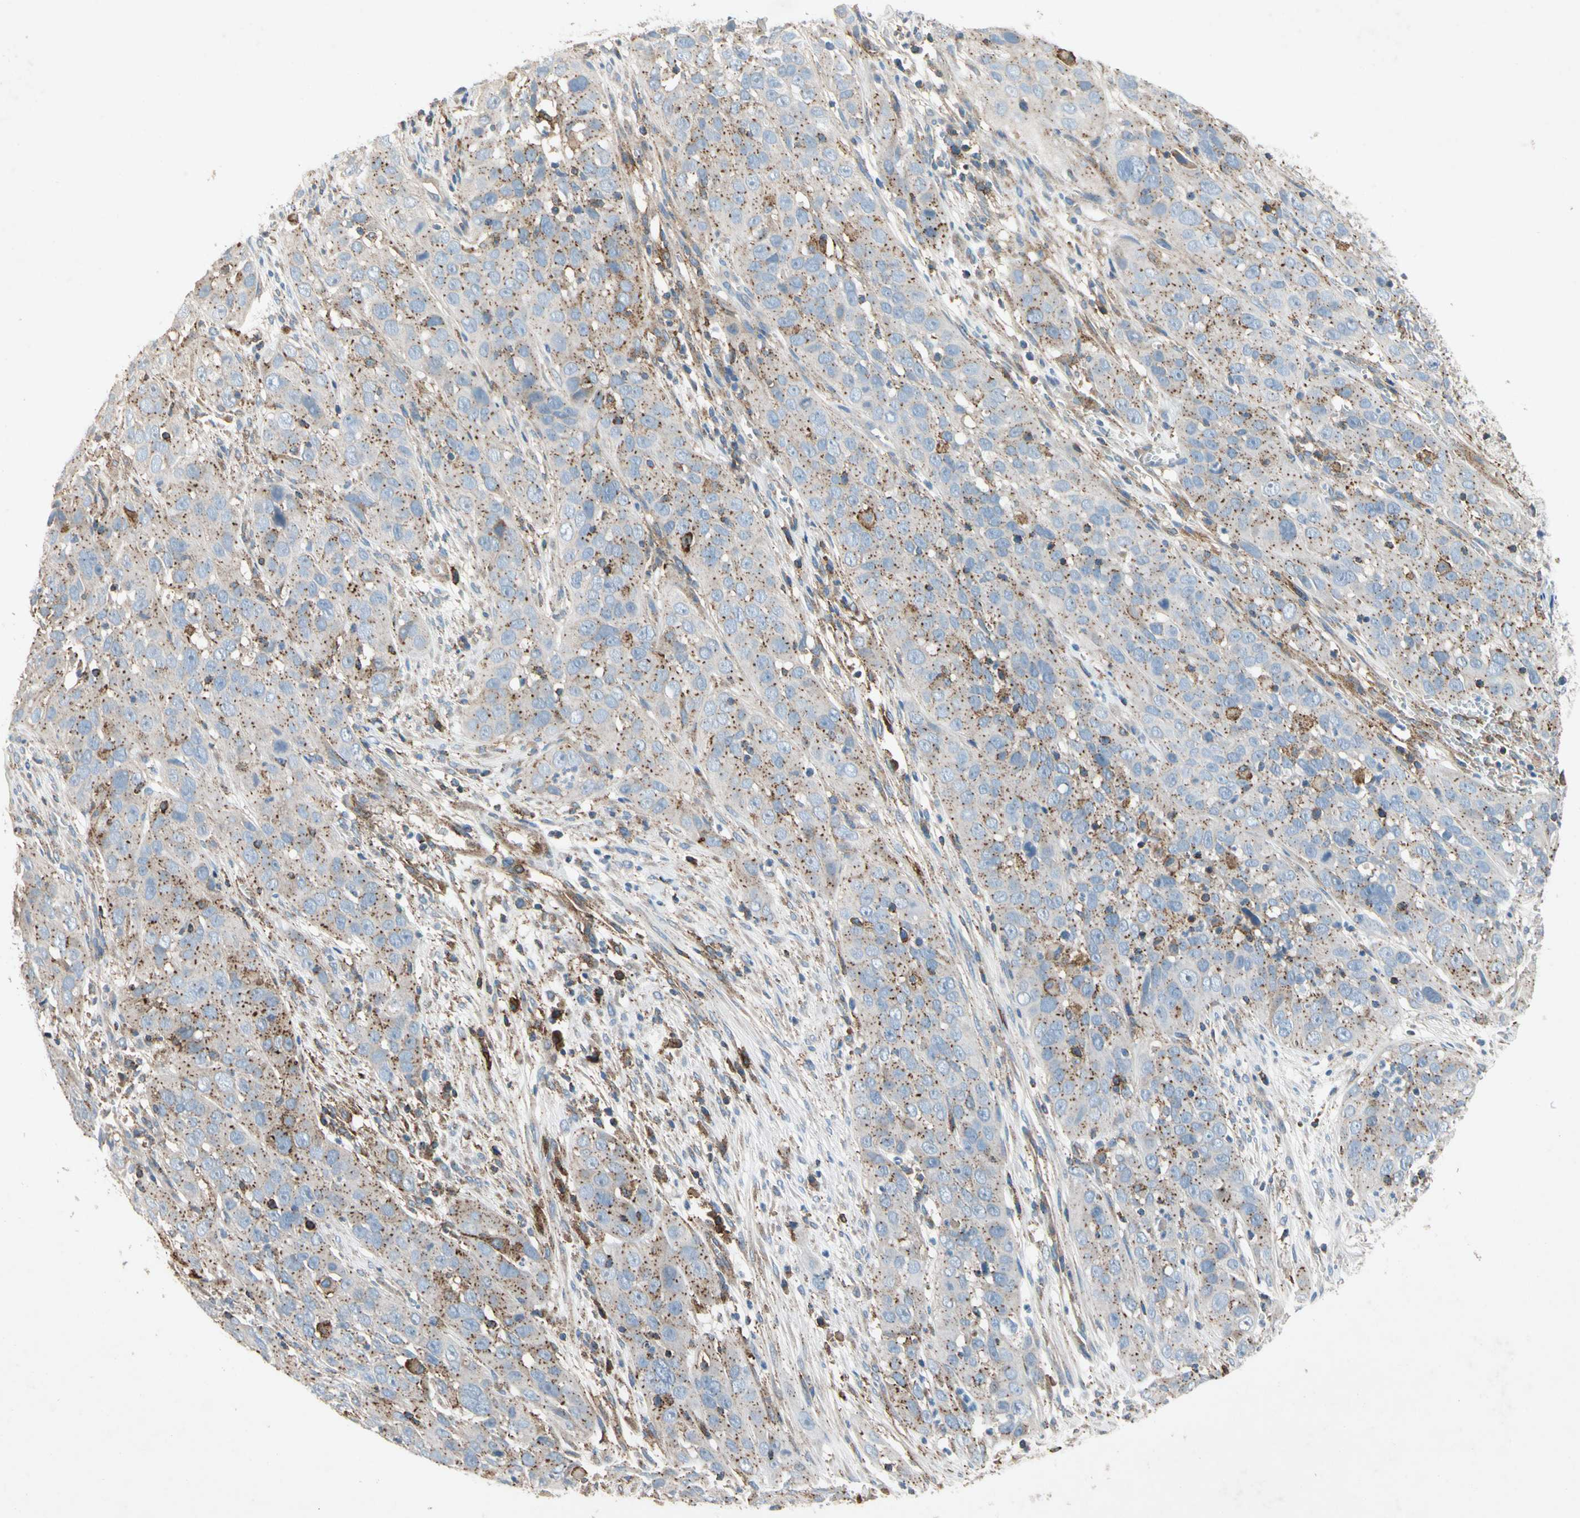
{"staining": {"intensity": "strong", "quantity": "25%-75%", "location": "cytoplasmic/membranous"}, "tissue": "cervical cancer", "cell_type": "Tumor cells", "image_type": "cancer", "snomed": [{"axis": "morphology", "description": "Squamous cell carcinoma, NOS"}, {"axis": "topography", "description": "Cervix"}], "caption": "Human cervical cancer stained for a protein (brown) exhibits strong cytoplasmic/membranous positive positivity in approximately 25%-75% of tumor cells.", "gene": "NDFIP2", "patient": {"sex": "female", "age": 32}}